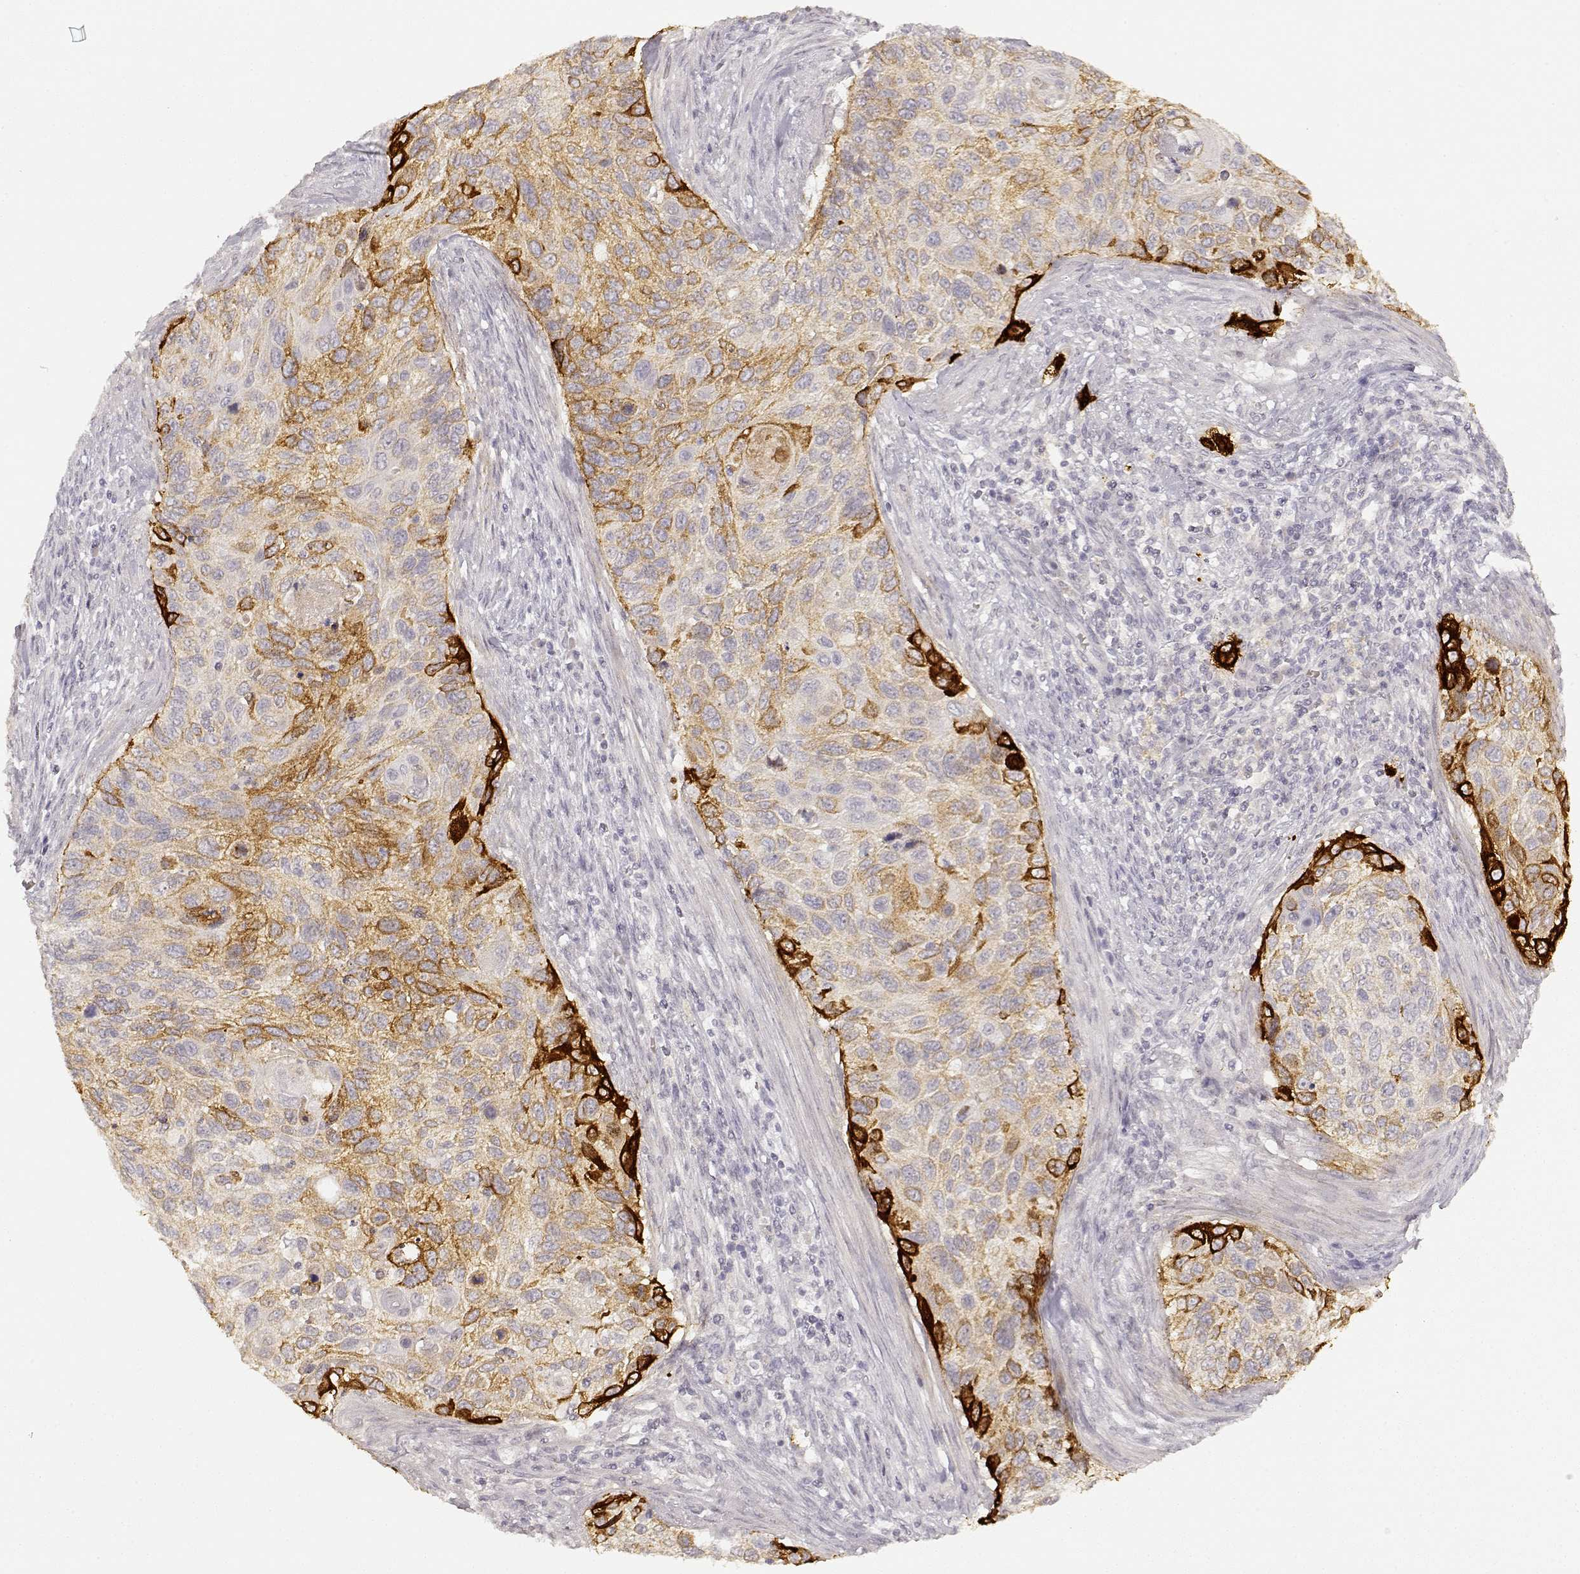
{"staining": {"intensity": "moderate", "quantity": ">75%", "location": "cytoplasmic/membranous"}, "tissue": "cervical cancer", "cell_type": "Tumor cells", "image_type": "cancer", "snomed": [{"axis": "morphology", "description": "Squamous cell carcinoma, NOS"}, {"axis": "topography", "description": "Cervix"}], "caption": "DAB (3,3'-diaminobenzidine) immunohistochemical staining of cervical cancer (squamous cell carcinoma) reveals moderate cytoplasmic/membranous protein positivity in about >75% of tumor cells.", "gene": "LAMC2", "patient": {"sex": "female", "age": 70}}